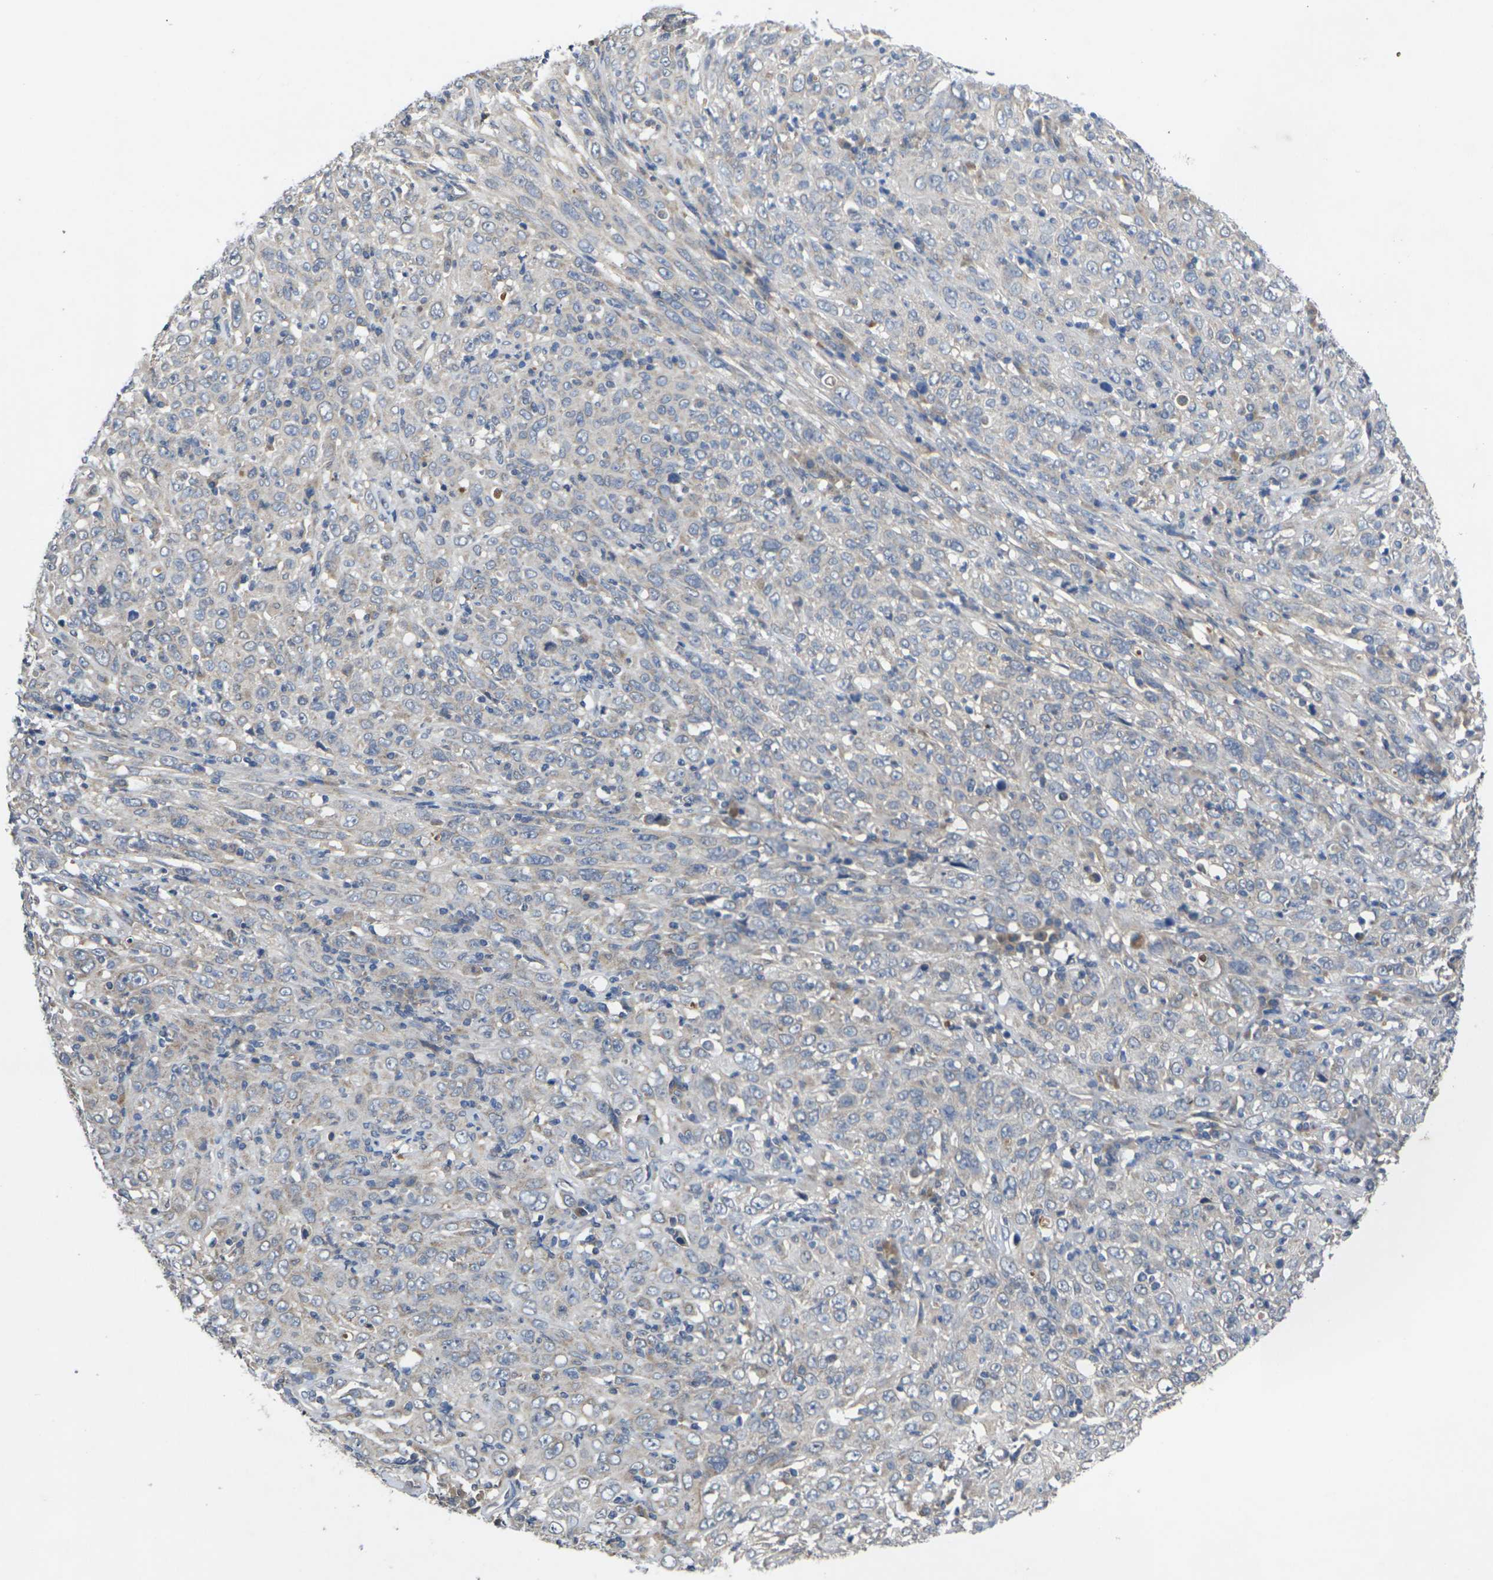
{"staining": {"intensity": "negative", "quantity": "none", "location": "none"}, "tissue": "cervical cancer", "cell_type": "Tumor cells", "image_type": "cancer", "snomed": [{"axis": "morphology", "description": "Squamous cell carcinoma, NOS"}, {"axis": "topography", "description": "Cervix"}], "caption": "Immunohistochemistry (IHC) photomicrograph of squamous cell carcinoma (cervical) stained for a protein (brown), which shows no positivity in tumor cells.", "gene": "SLC2A2", "patient": {"sex": "female", "age": 46}}